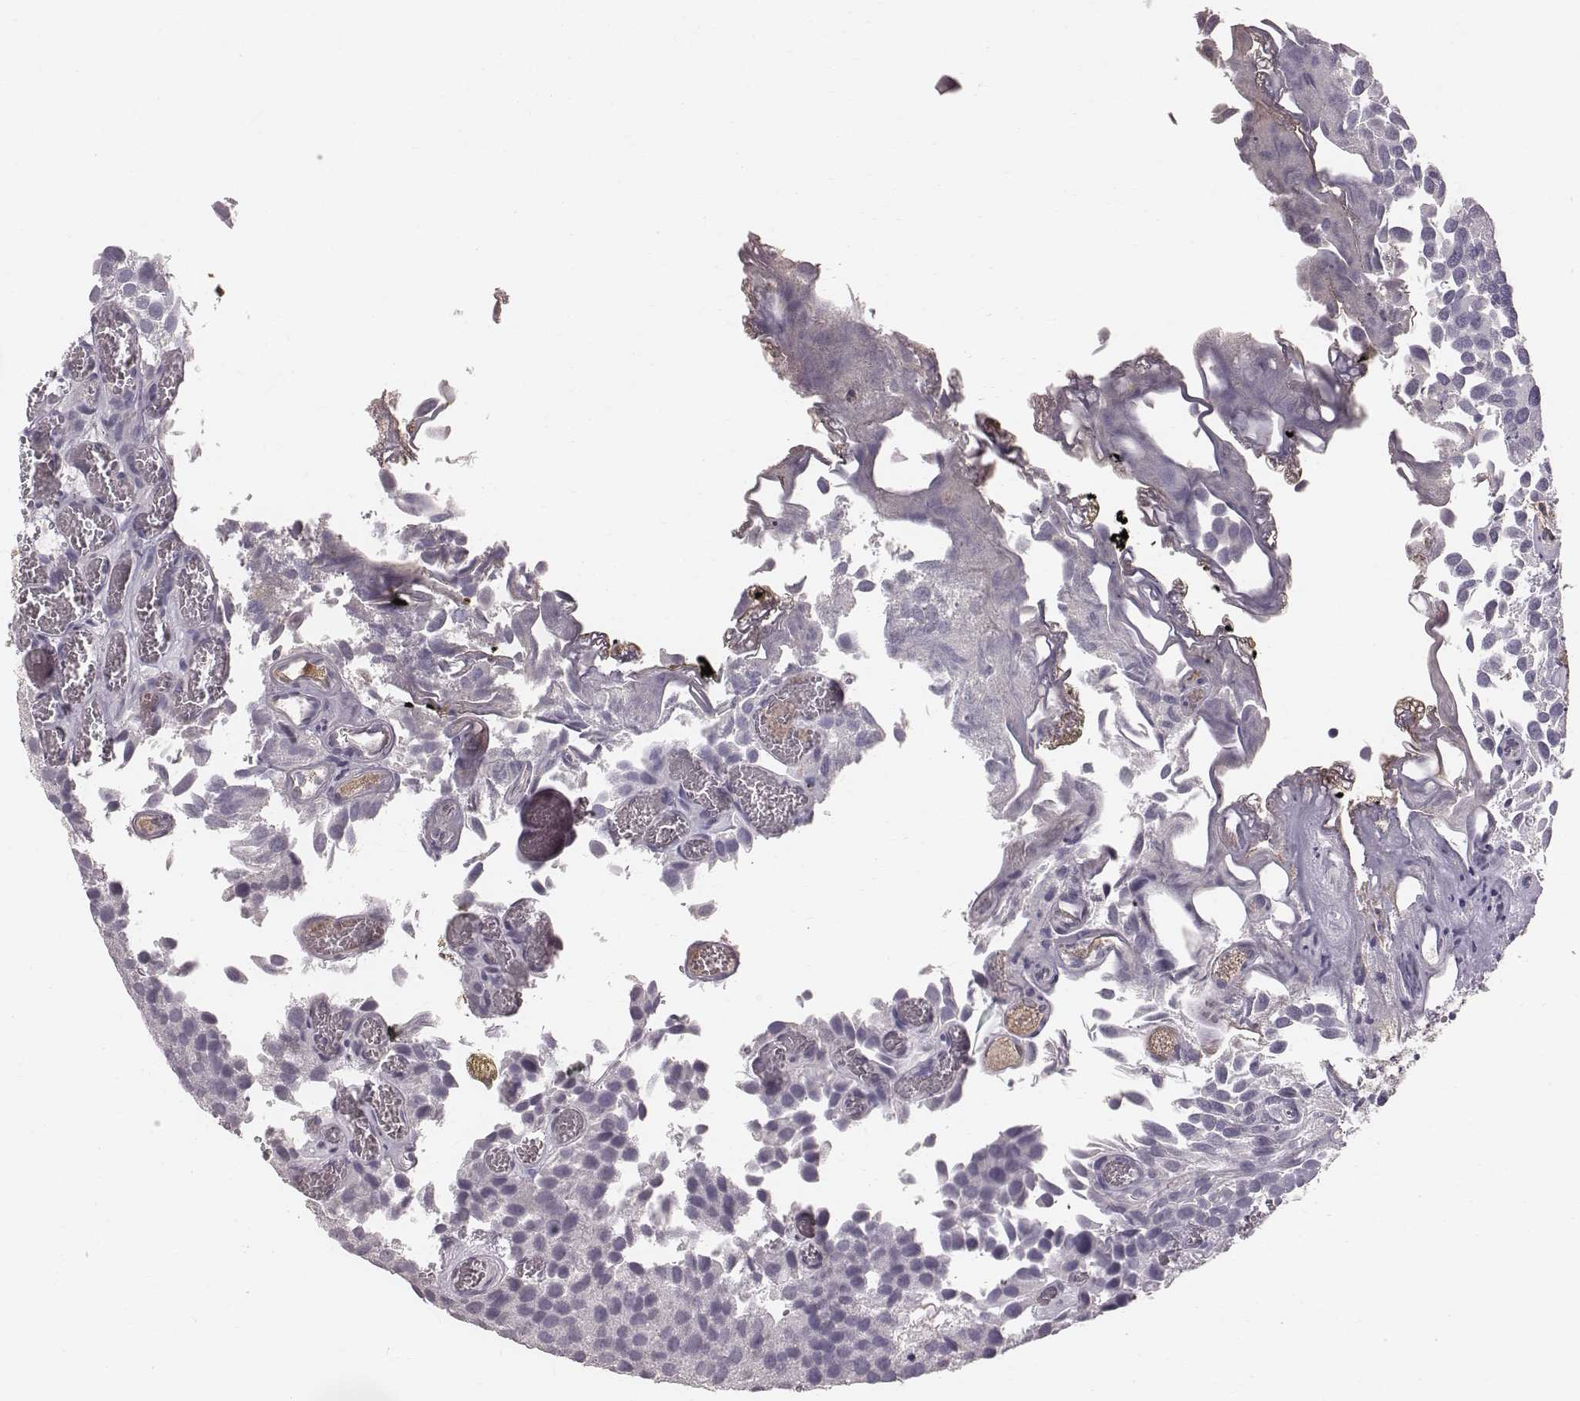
{"staining": {"intensity": "negative", "quantity": "none", "location": "none"}, "tissue": "urothelial cancer", "cell_type": "Tumor cells", "image_type": "cancer", "snomed": [{"axis": "morphology", "description": "Urothelial carcinoma, Low grade"}, {"axis": "topography", "description": "Urinary bladder"}], "caption": "DAB immunohistochemical staining of human urothelial cancer demonstrates no significant staining in tumor cells.", "gene": "CFTR", "patient": {"sex": "female", "age": 69}}